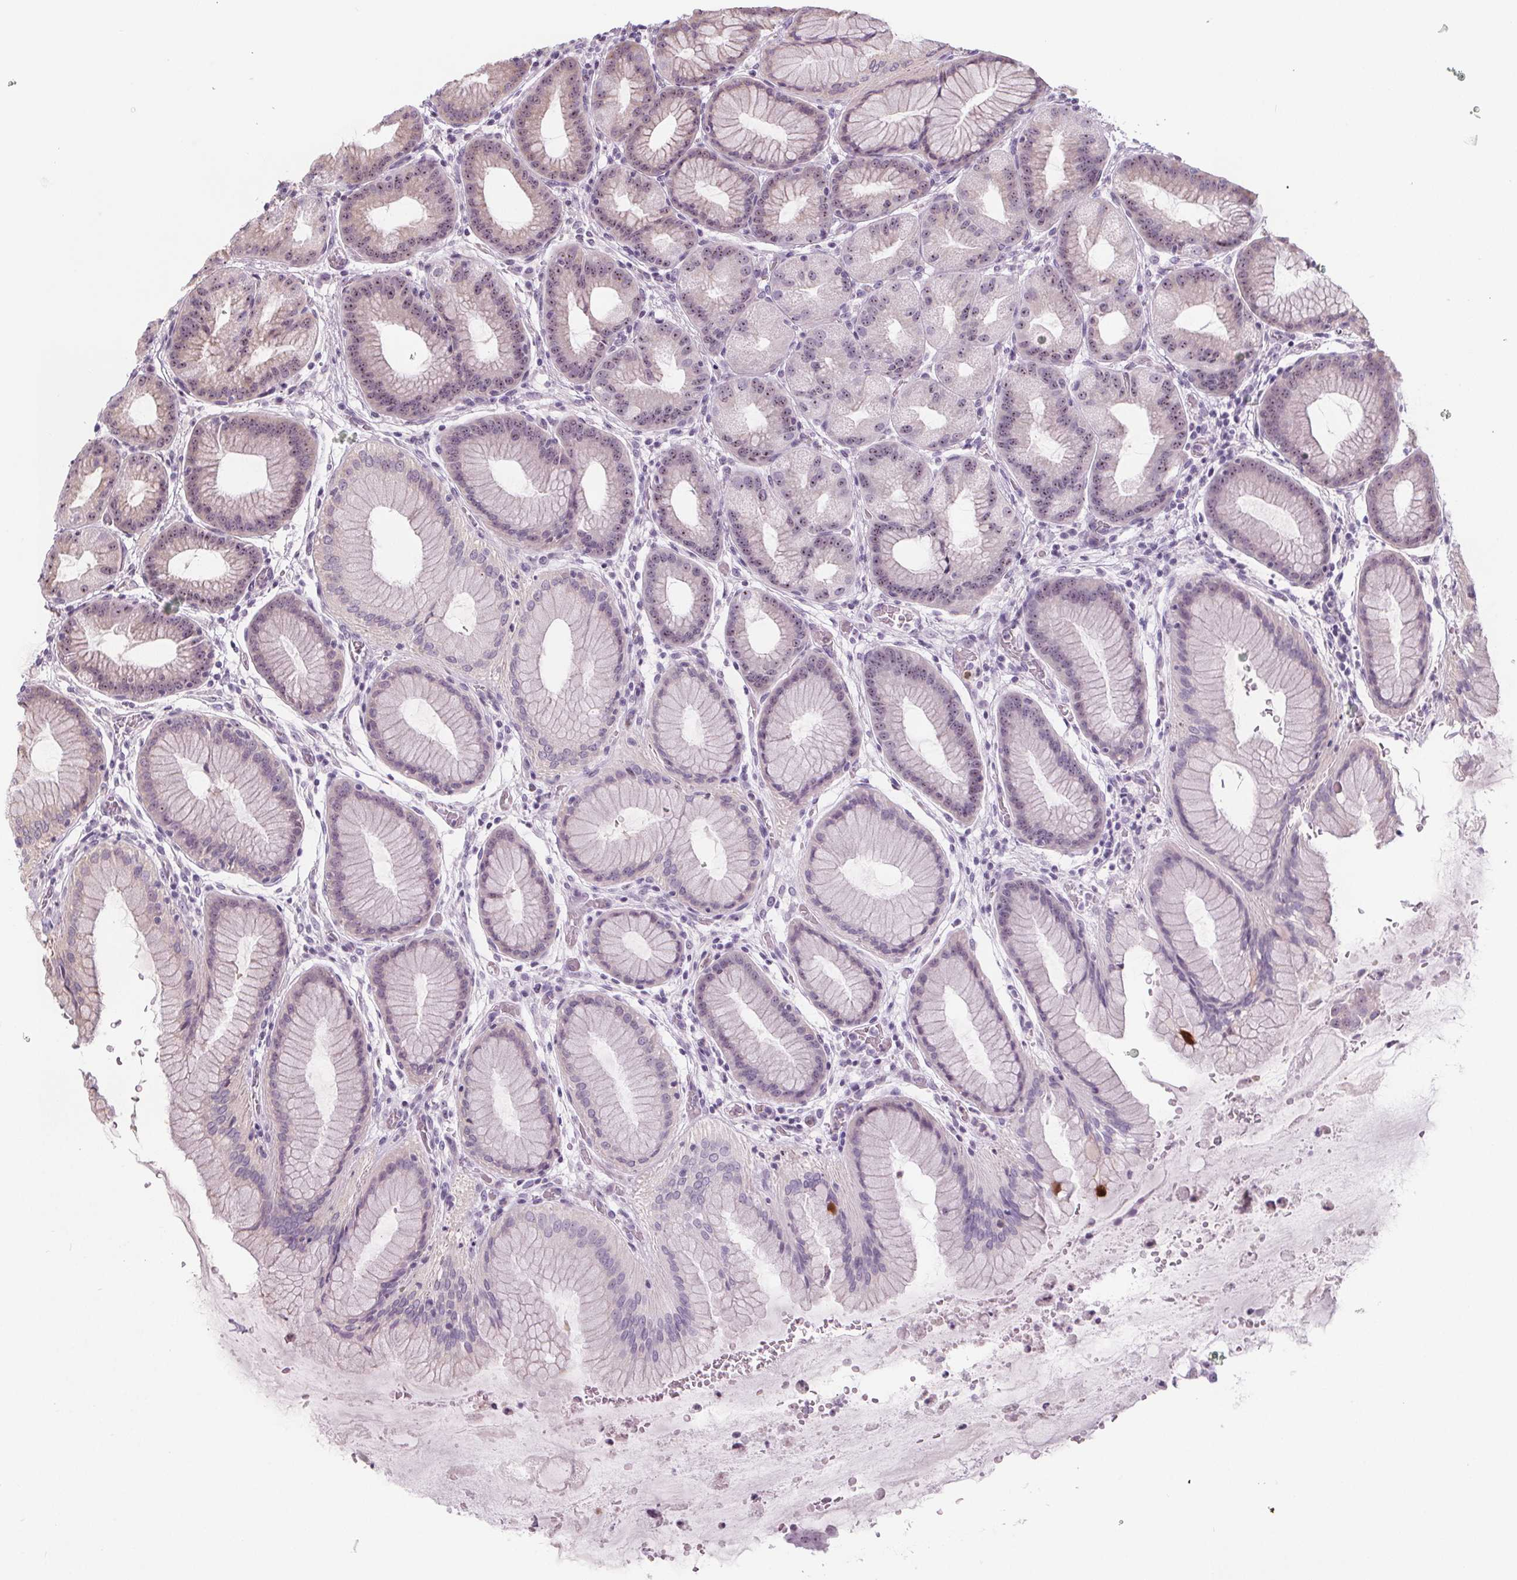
{"staining": {"intensity": "weak", "quantity": "<25%", "location": "nuclear"}, "tissue": "stomach", "cell_type": "Glandular cells", "image_type": "normal", "snomed": [{"axis": "morphology", "description": "Normal tissue, NOS"}, {"axis": "topography", "description": "Stomach, upper"}, {"axis": "topography", "description": "Stomach"}], "caption": "High power microscopy image of an IHC histopathology image of unremarkable stomach, revealing no significant positivity in glandular cells. (Brightfield microscopy of DAB IHC at high magnification).", "gene": "NOLC1", "patient": {"sex": "male", "age": 48}}